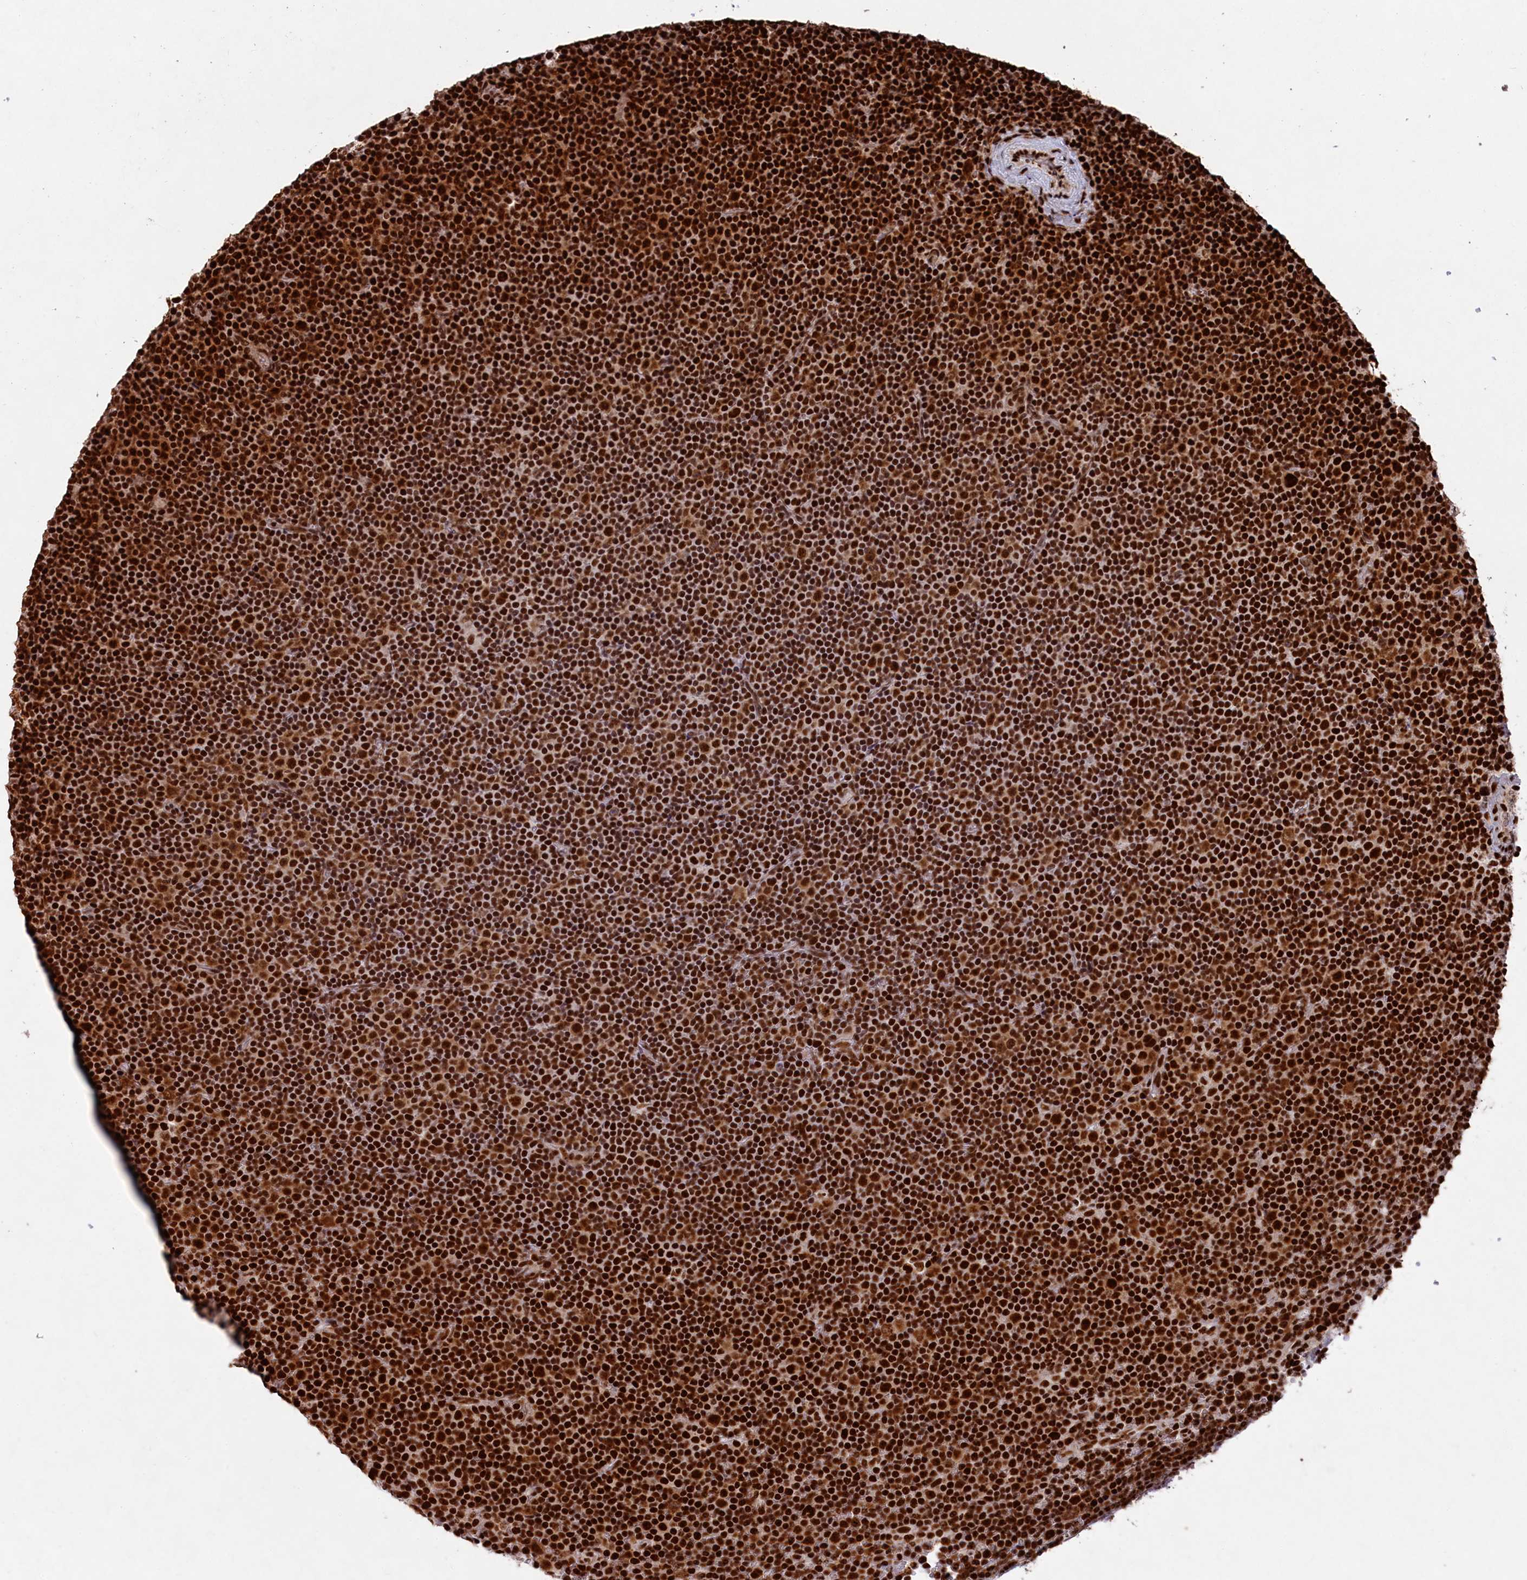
{"staining": {"intensity": "strong", "quantity": ">75%", "location": "nuclear"}, "tissue": "lymphoma", "cell_type": "Tumor cells", "image_type": "cancer", "snomed": [{"axis": "morphology", "description": "Malignant lymphoma, non-Hodgkin's type, Low grade"}, {"axis": "topography", "description": "Lymph node"}], "caption": "Low-grade malignant lymphoma, non-Hodgkin's type stained with IHC displays strong nuclear staining in about >75% of tumor cells.", "gene": "PRPF31", "patient": {"sex": "female", "age": 67}}